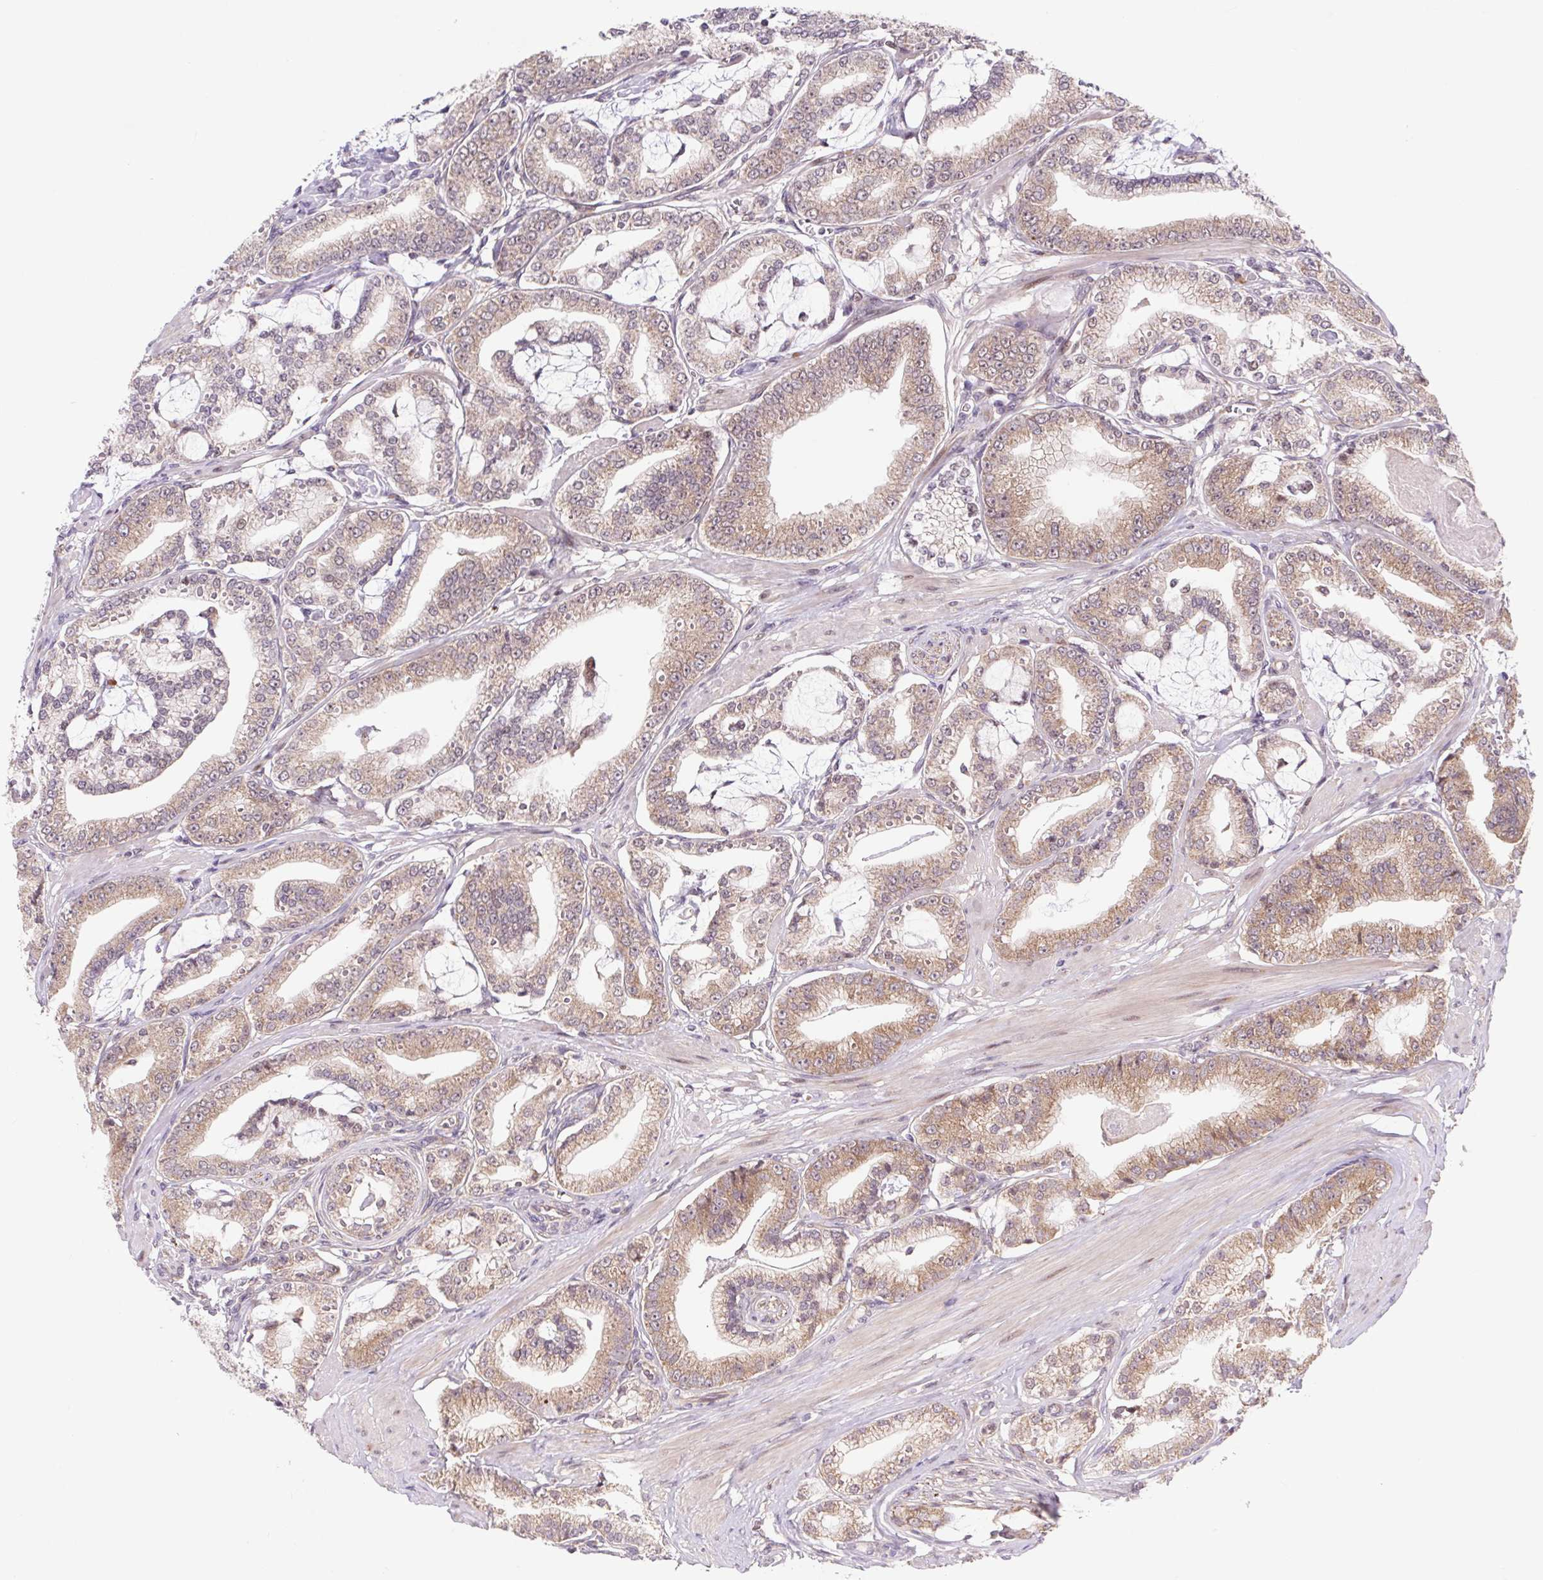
{"staining": {"intensity": "moderate", "quantity": ">75%", "location": "cytoplasmic/membranous"}, "tissue": "prostate cancer", "cell_type": "Tumor cells", "image_type": "cancer", "snomed": [{"axis": "morphology", "description": "Adenocarcinoma, High grade"}, {"axis": "topography", "description": "Prostate"}], "caption": "An image of human prostate cancer stained for a protein shows moderate cytoplasmic/membranous brown staining in tumor cells.", "gene": "HFE", "patient": {"sex": "male", "age": 71}}